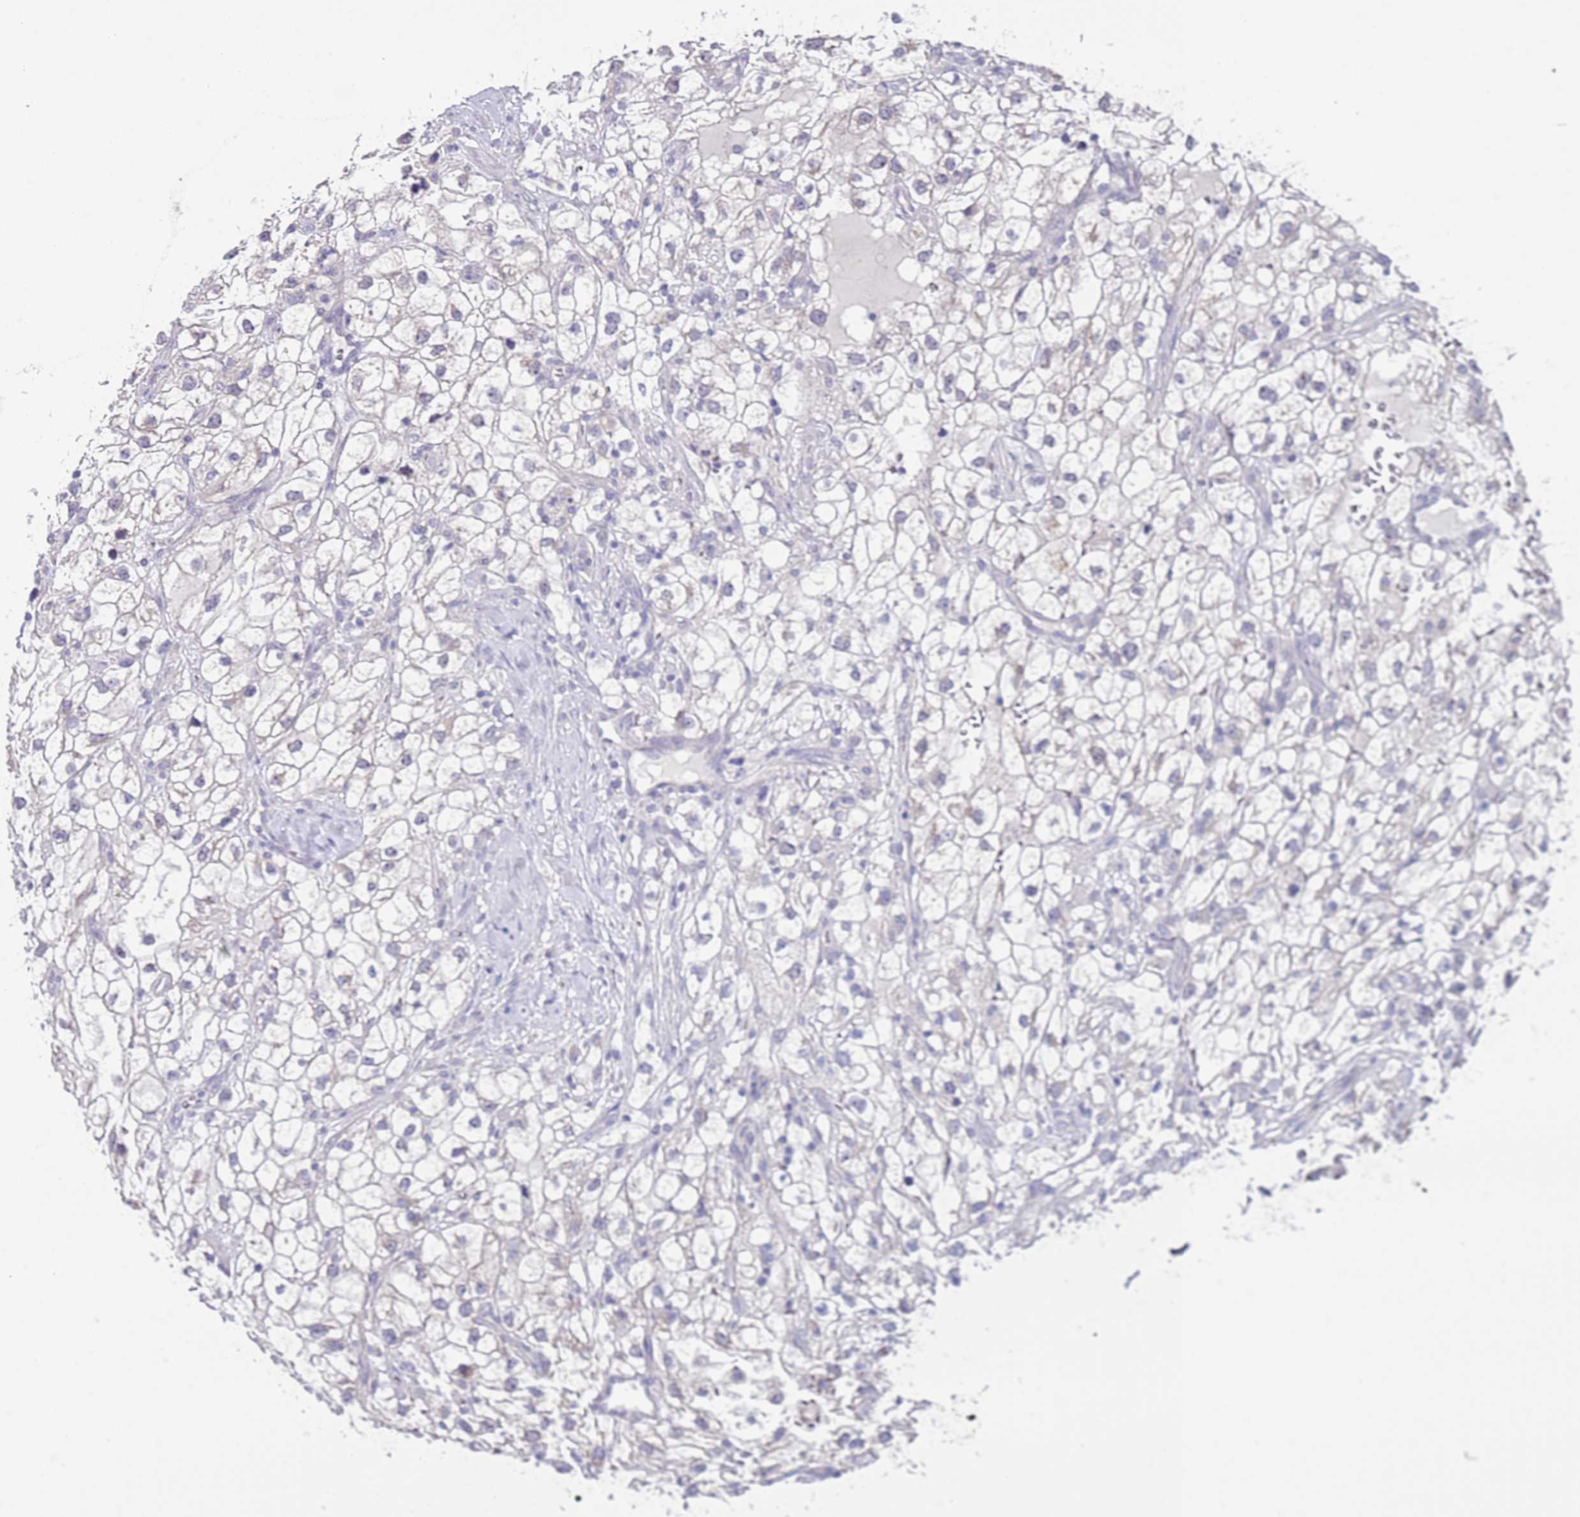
{"staining": {"intensity": "negative", "quantity": "none", "location": "none"}, "tissue": "renal cancer", "cell_type": "Tumor cells", "image_type": "cancer", "snomed": [{"axis": "morphology", "description": "Adenocarcinoma, NOS"}, {"axis": "topography", "description": "Kidney"}], "caption": "This is an immunohistochemistry (IHC) photomicrograph of human renal cancer. There is no expression in tumor cells.", "gene": "SPIRE2", "patient": {"sex": "male", "age": 59}}